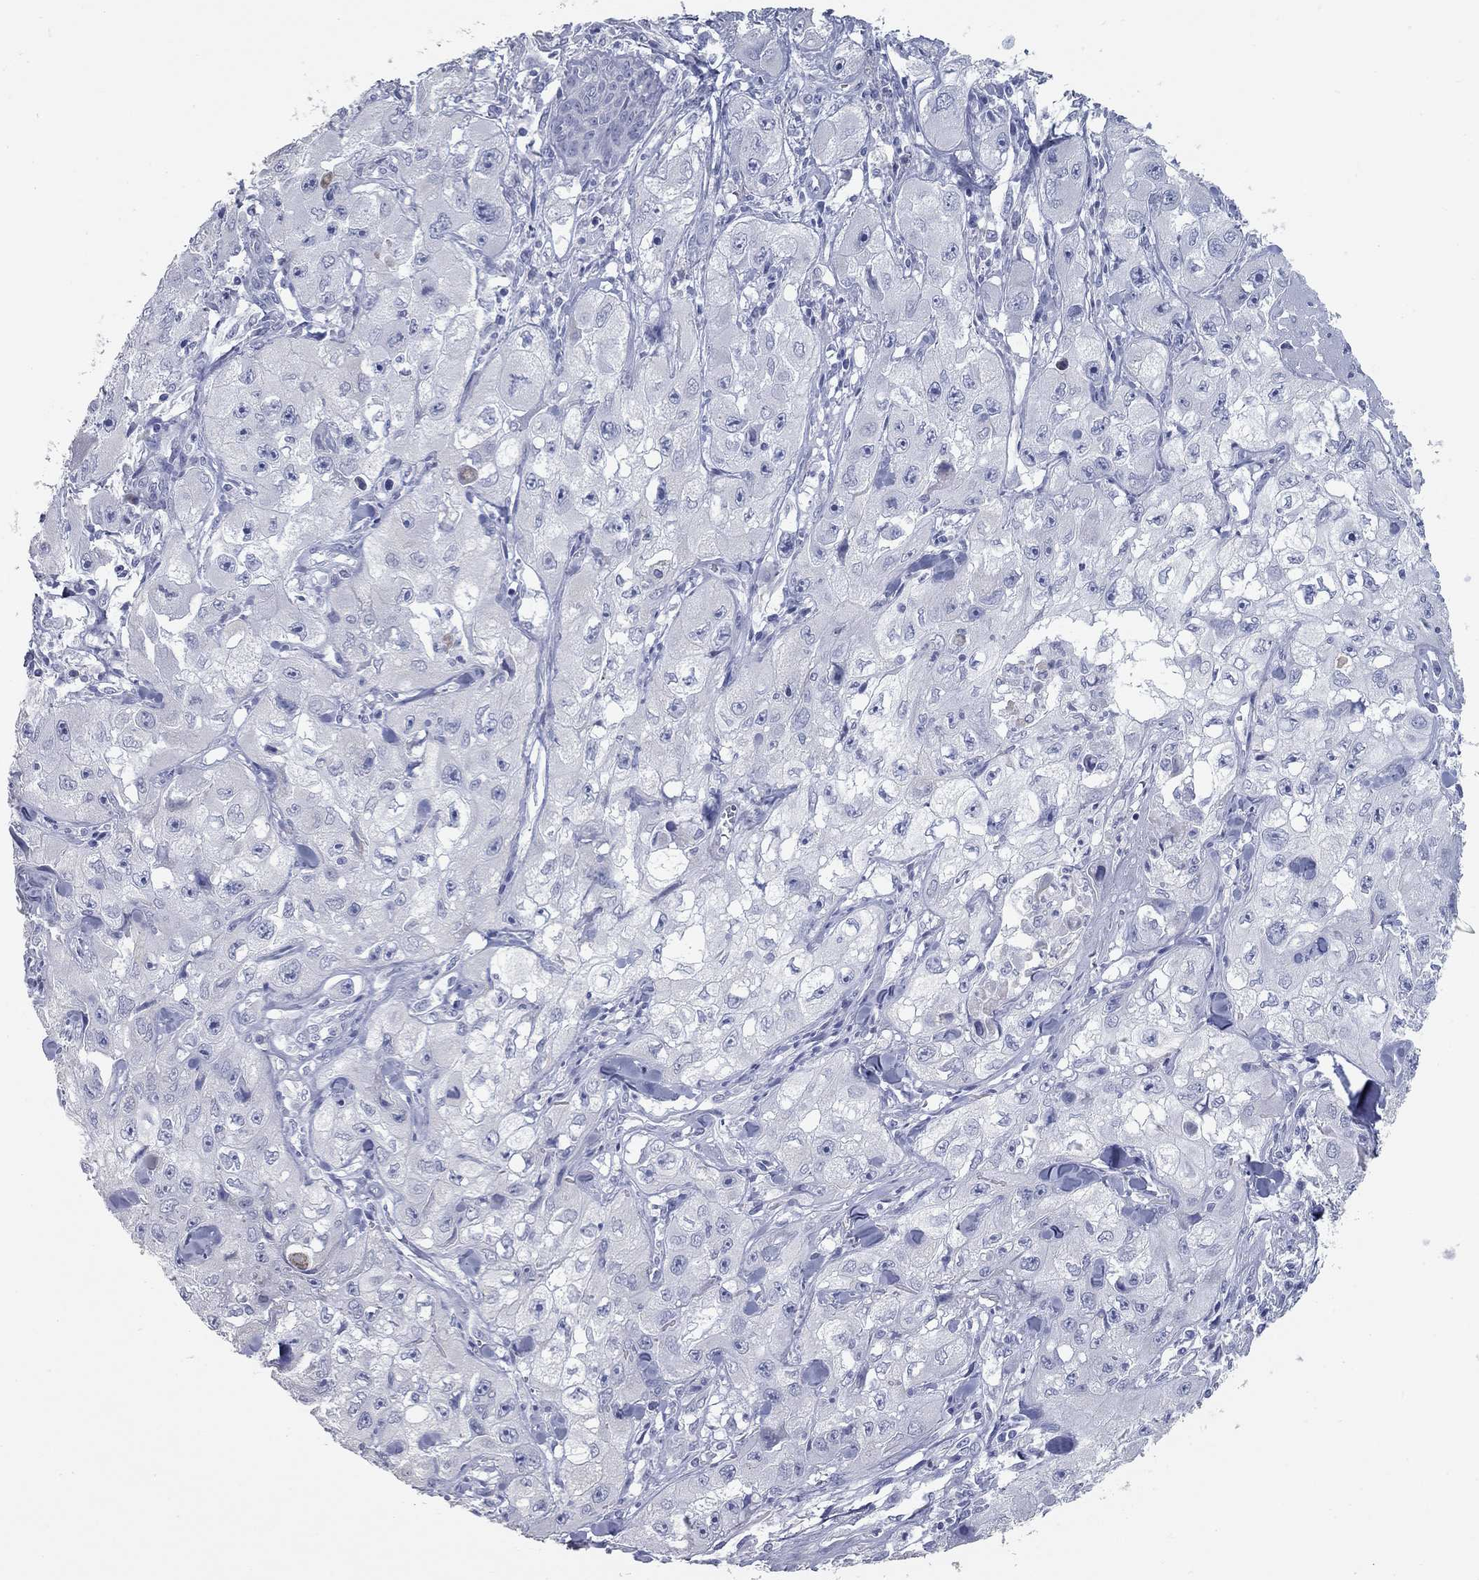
{"staining": {"intensity": "negative", "quantity": "none", "location": "none"}, "tissue": "skin cancer", "cell_type": "Tumor cells", "image_type": "cancer", "snomed": [{"axis": "morphology", "description": "Squamous cell carcinoma, NOS"}, {"axis": "topography", "description": "Skin"}, {"axis": "topography", "description": "Subcutis"}], "caption": "The micrograph reveals no staining of tumor cells in skin cancer.", "gene": "TAC1", "patient": {"sex": "male", "age": 73}}